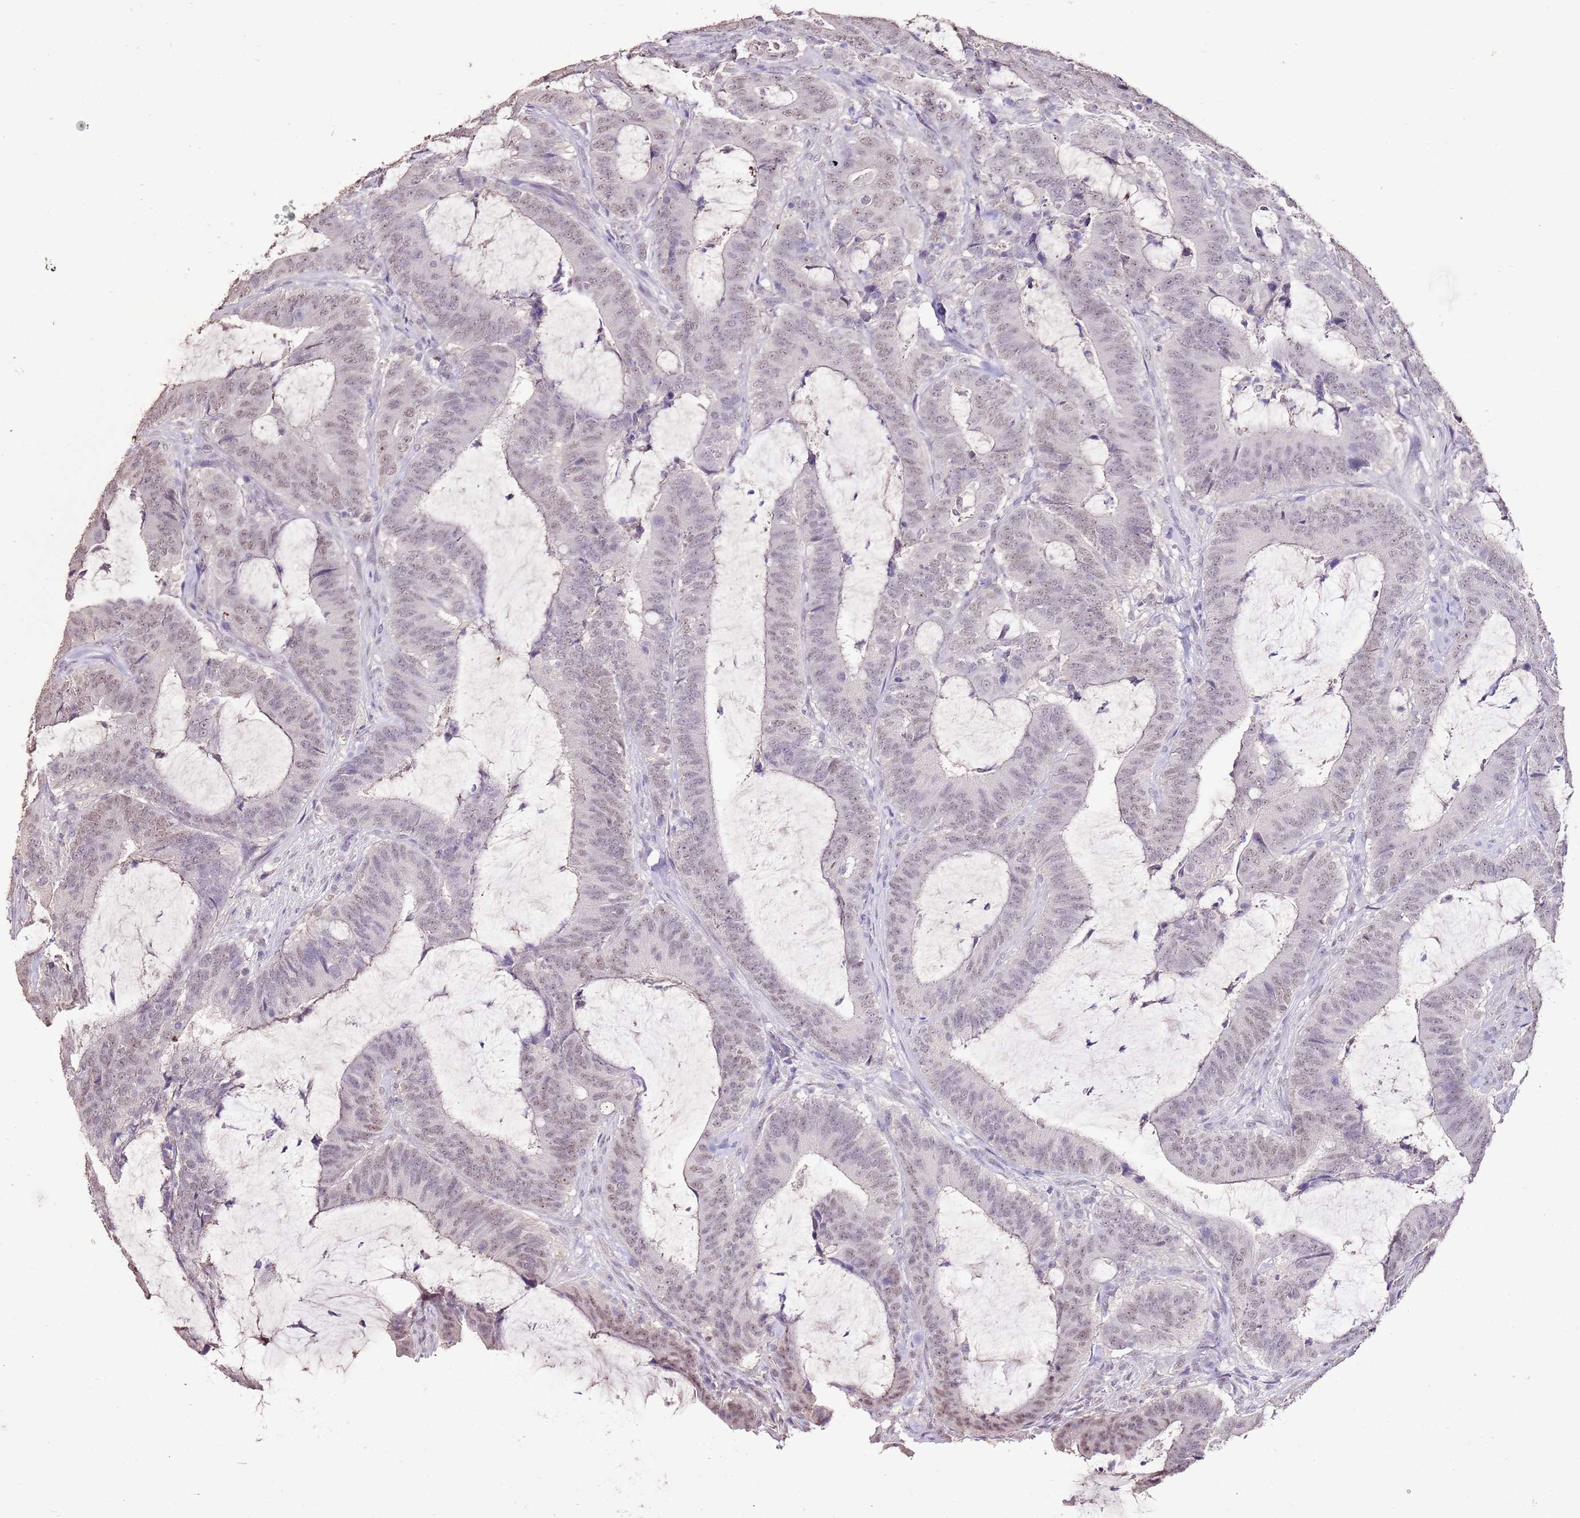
{"staining": {"intensity": "weak", "quantity": ">75%", "location": "nuclear"}, "tissue": "colorectal cancer", "cell_type": "Tumor cells", "image_type": "cancer", "snomed": [{"axis": "morphology", "description": "Adenocarcinoma, NOS"}, {"axis": "topography", "description": "Colon"}], "caption": "High-power microscopy captured an IHC micrograph of colorectal cancer, revealing weak nuclear positivity in approximately >75% of tumor cells. (DAB = brown stain, brightfield microscopy at high magnification).", "gene": "IZUMO4", "patient": {"sex": "female", "age": 43}}